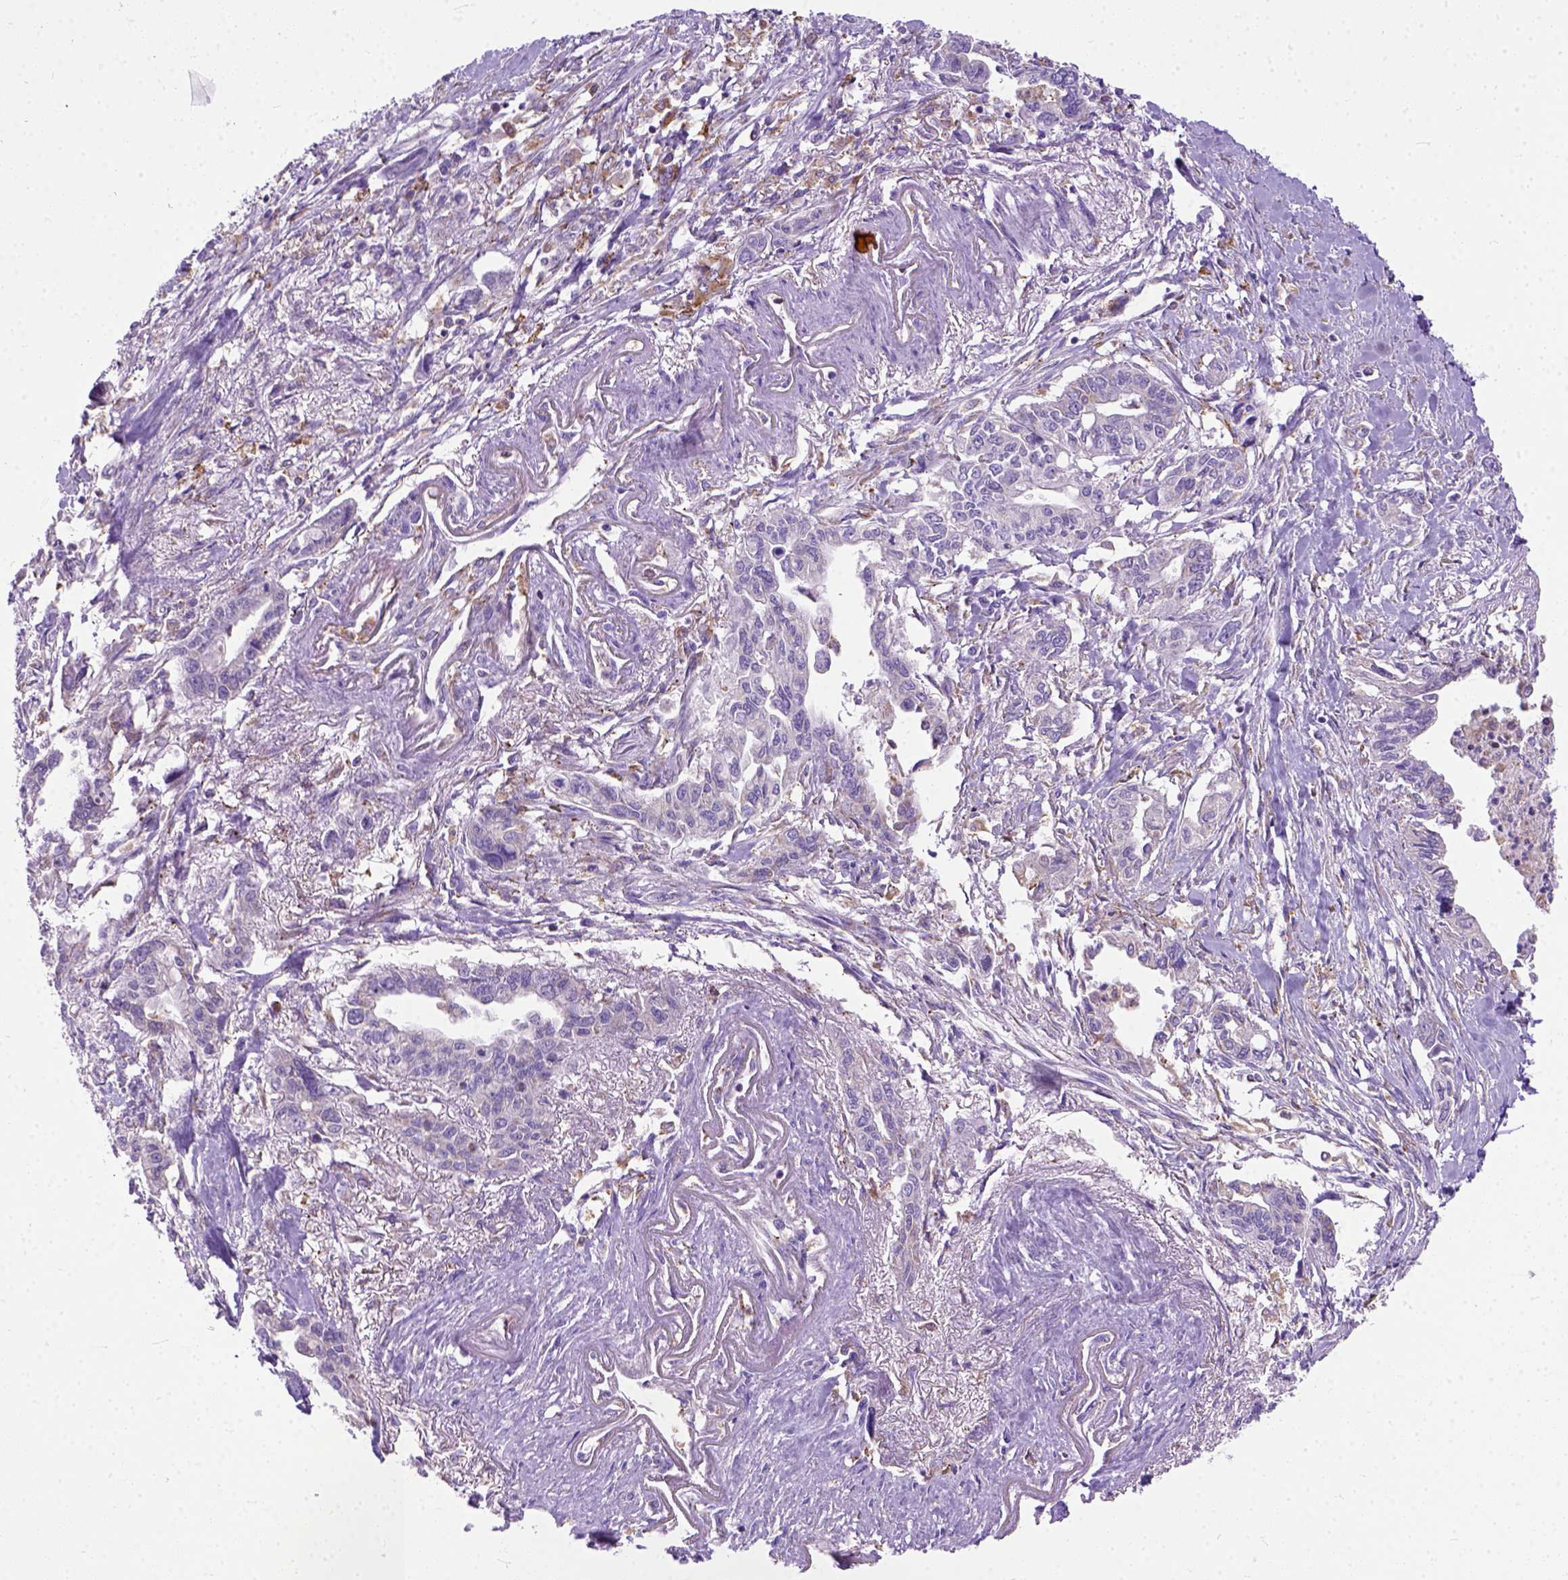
{"staining": {"intensity": "negative", "quantity": "none", "location": "none"}, "tissue": "pancreatic cancer", "cell_type": "Tumor cells", "image_type": "cancer", "snomed": [{"axis": "morphology", "description": "Adenocarcinoma, NOS"}, {"axis": "topography", "description": "Pancreas"}], "caption": "Immunohistochemistry (IHC) image of neoplastic tissue: human pancreatic cancer stained with DAB demonstrates no significant protein positivity in tumor cells.", "gene": "PLK4", "patient": {"sex": "male", "age": 60}}